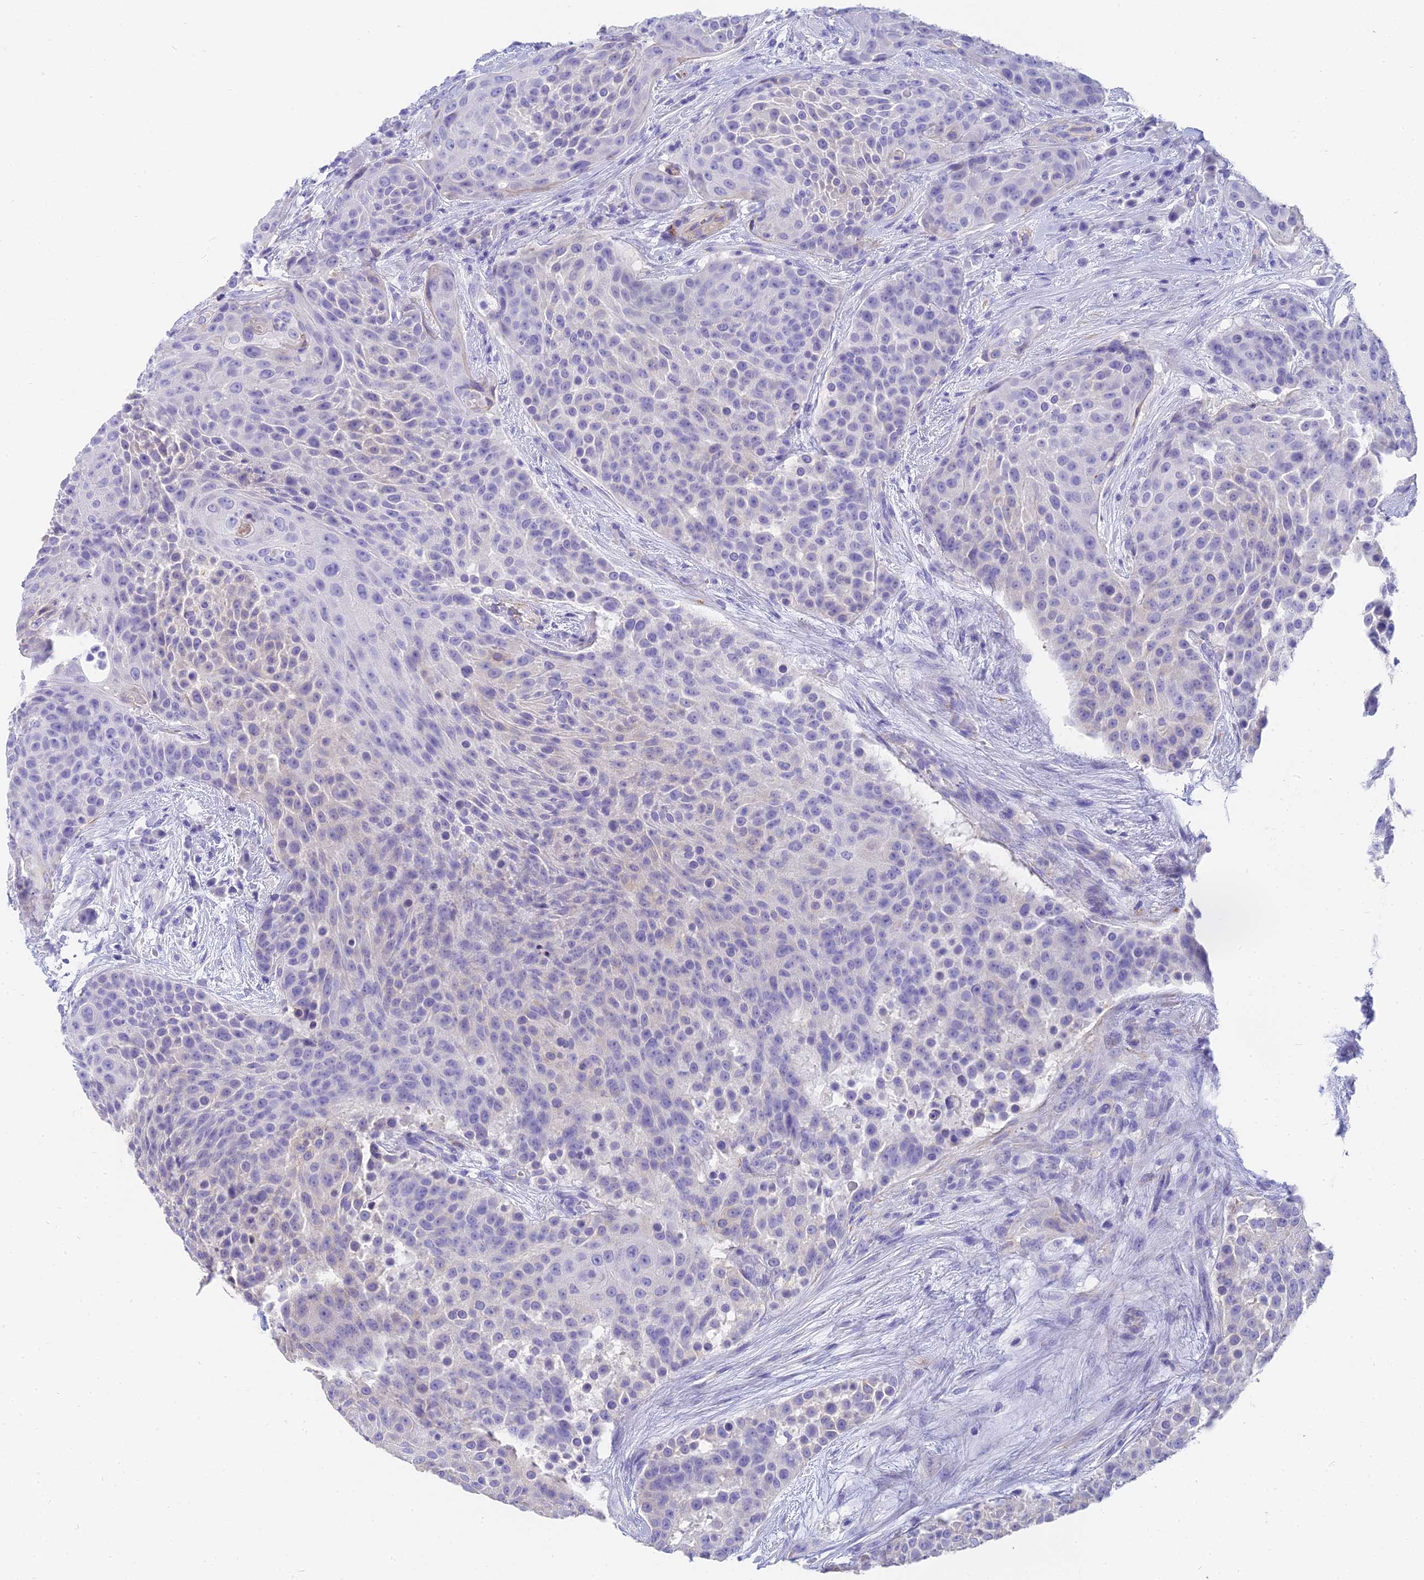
{"staining": {"intensity": "negative", "quantity": "none", "location": "none"}, "tissue": "urothelial cancer", "cell_type": "Tumor cells", "image_type": "cancer", "snomed": [{"axis": "morphology", "description": "Urothelial carcinoma, High grade"}, {"axis": "topography", "description": "Urinary bladder"}], "caption": "The IHC photomicrograph has no significant positivity in tumor cells of urothelial cancer tissue.", "gene": "SLC36A2", "patient": {"sex": "female", "age": 63}}